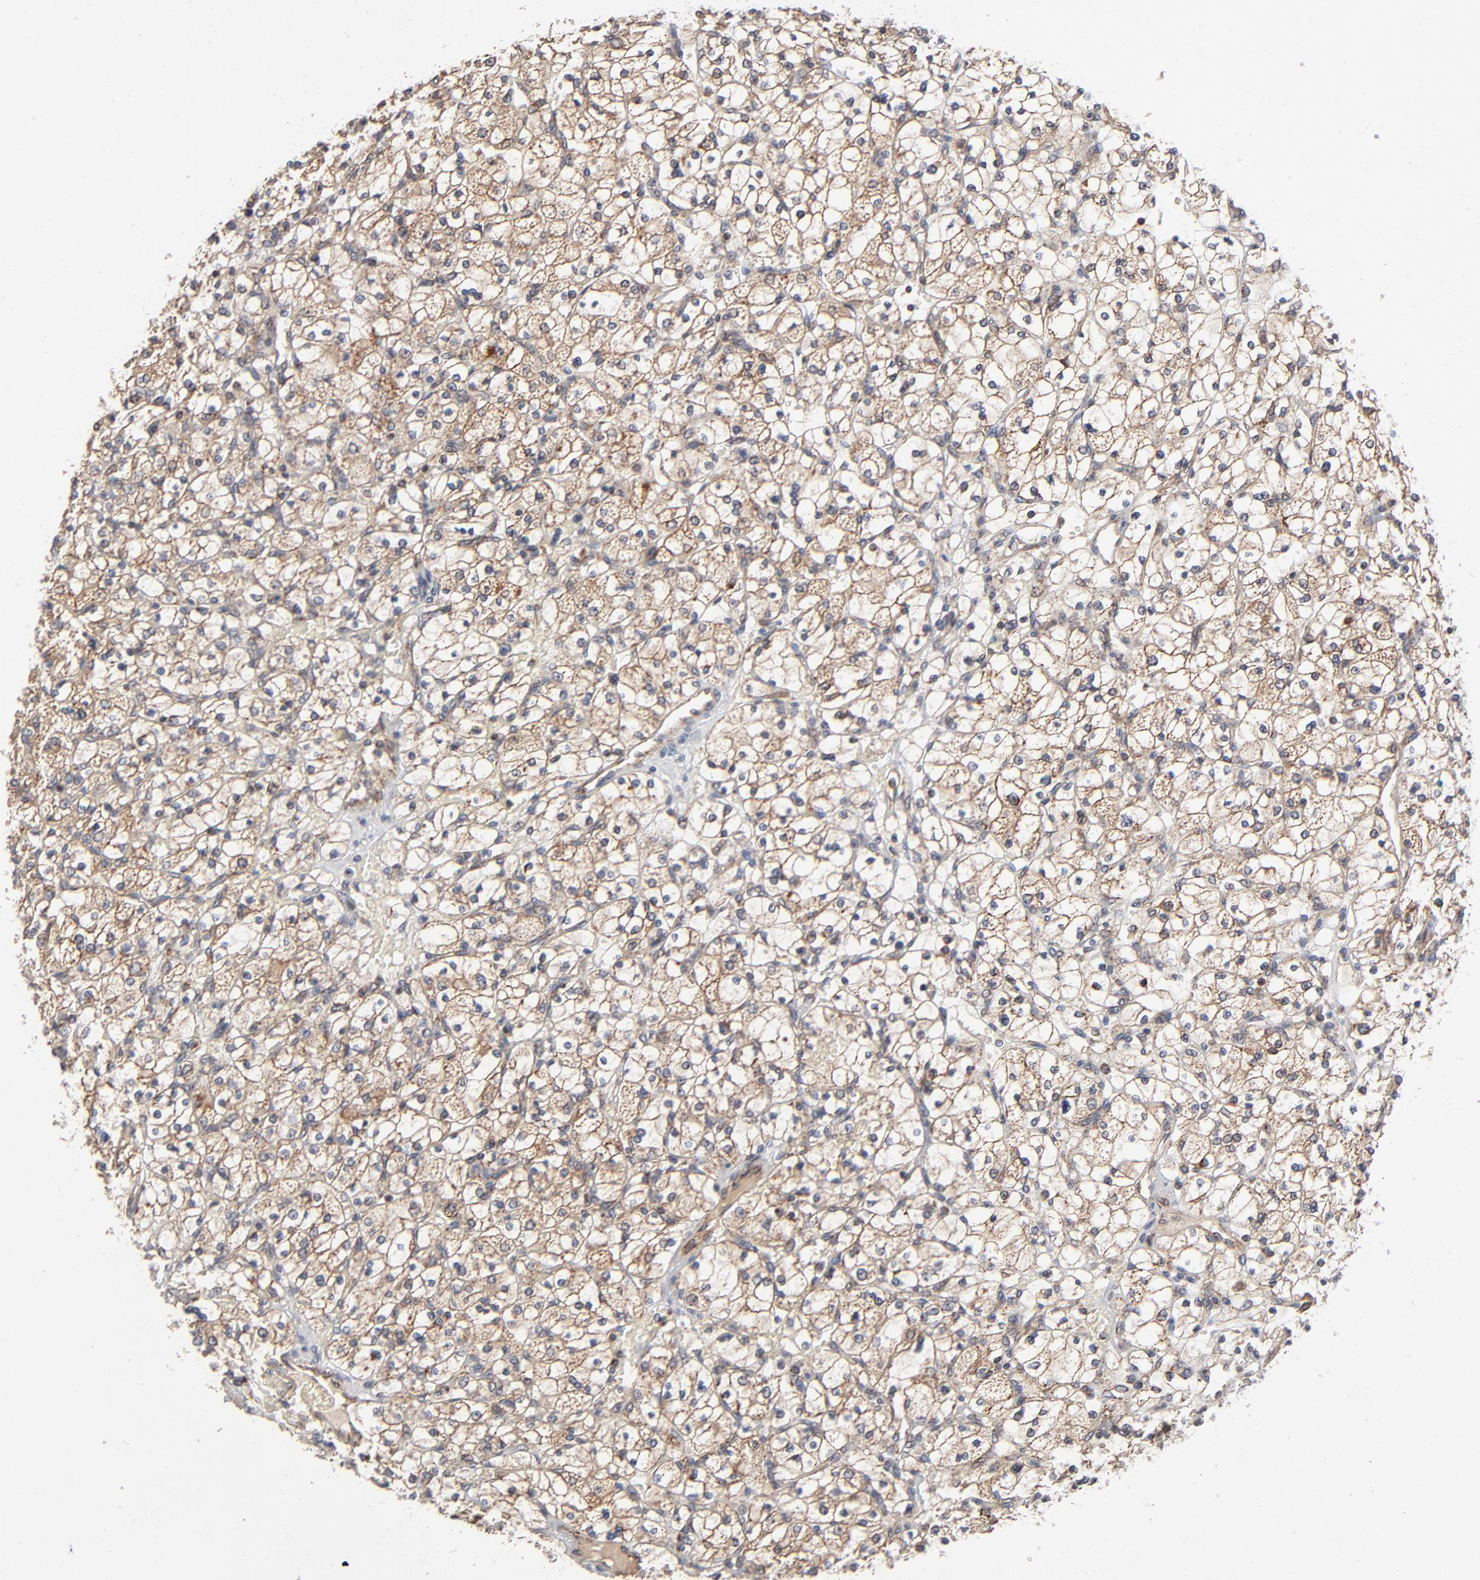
{"staining": {"intensity": "moderate", "quantity": ">75%", "location": "cytoplasmic/membranous"}, "tissue": "renal cancer", "cell_type": "Tumor cells", "image_type": "cancer", "snomed": [{"axis": "morphology", "description": "Adenocarcinoma, NOS"}, {"axis": "topography", "description": "Kidney"}], "caption": "Adenocarcinoma (renal) was stained to show a protein in brown. There is medium levels of moderate cytoplasmic/membranous positivity in about >75% of tumor cells. (Brightfield microscopy of DAB IHC at high magnification).", "gene": "ABLIM3", "patient": {"sex": "female", "age": 83}}